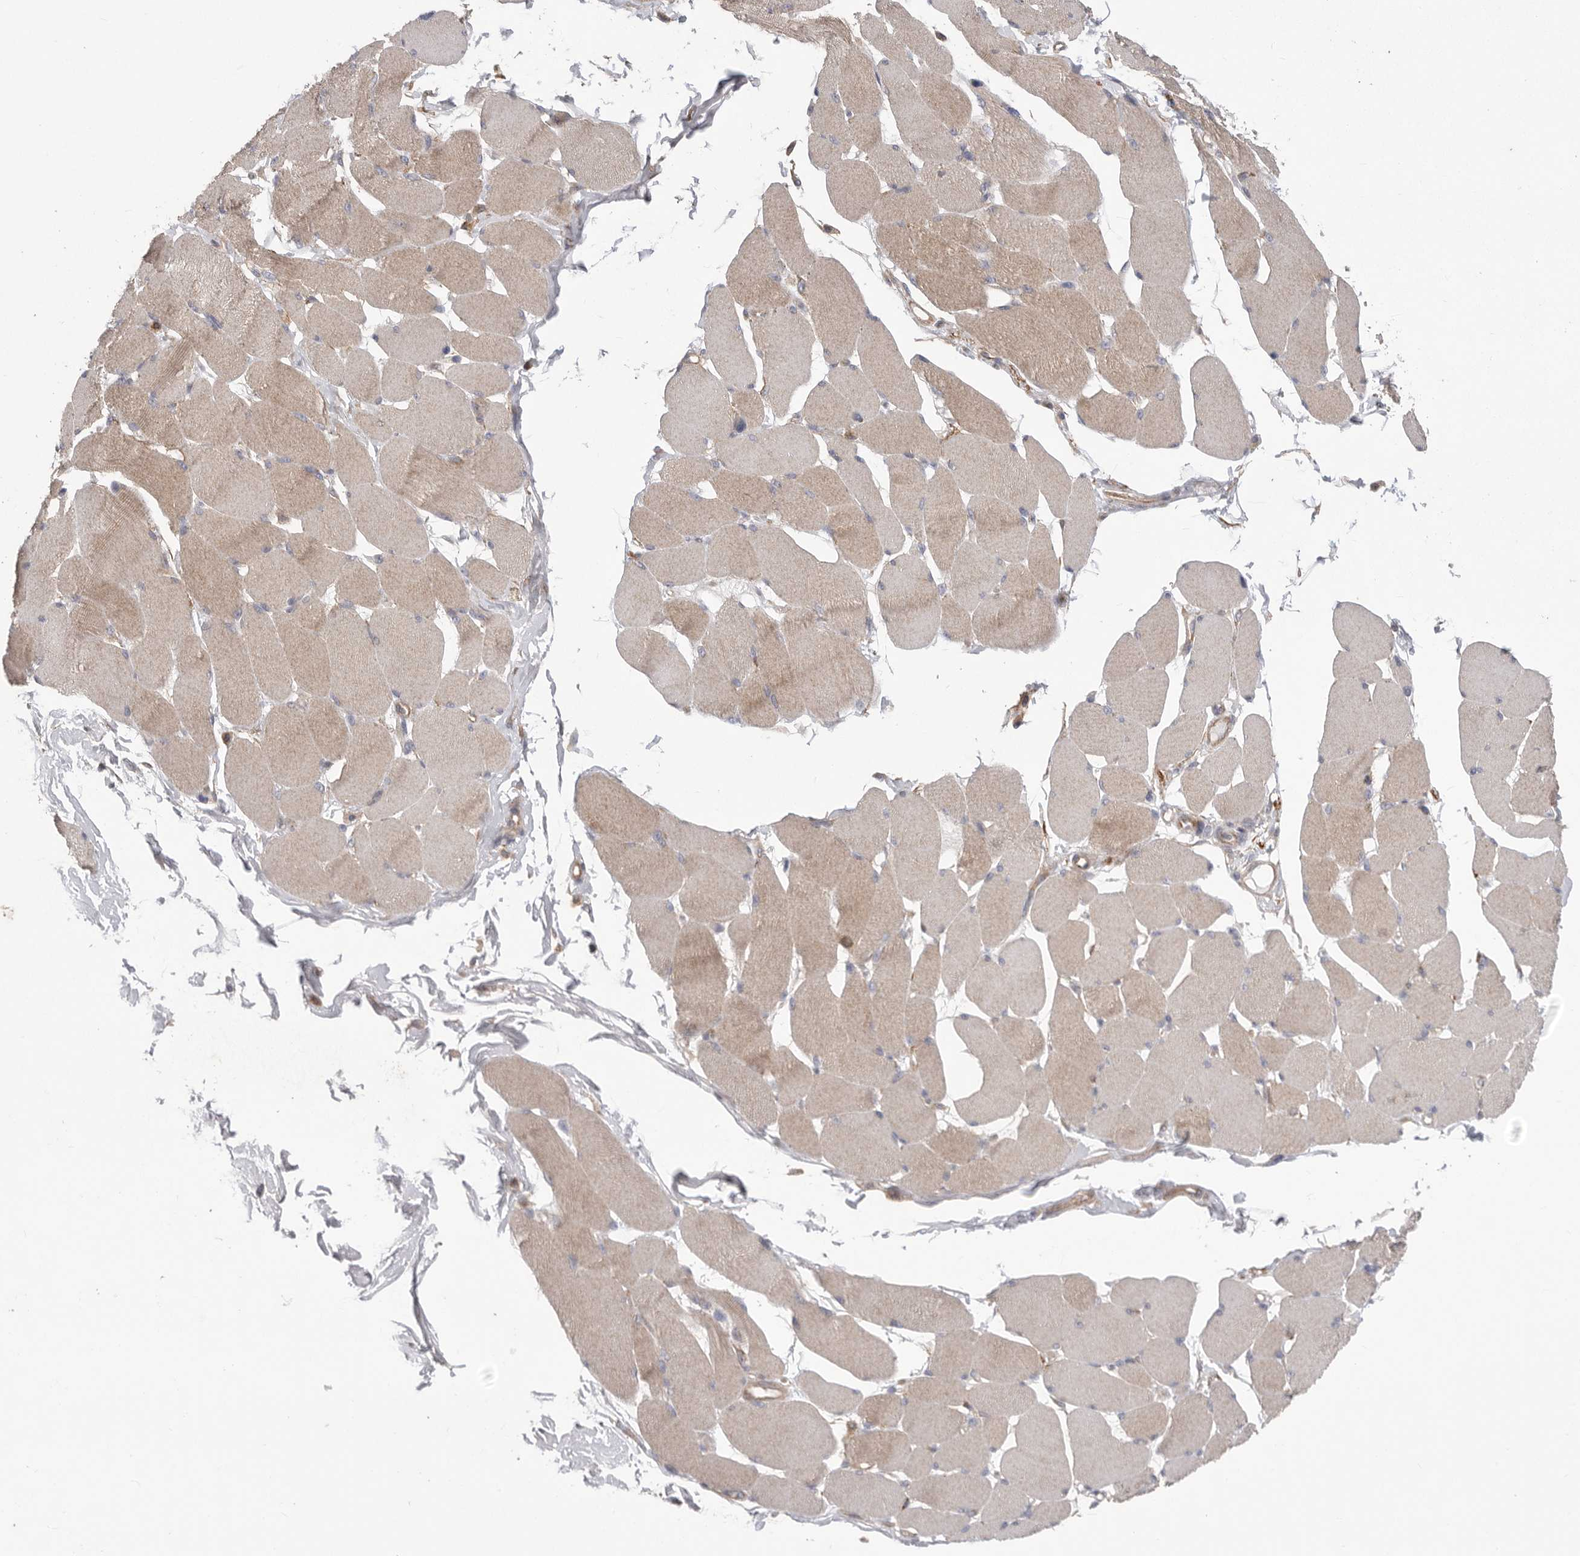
{"staining": {"intensity": "moderate", "quantity": "<25%", "location": "cytoplasmic/membranous"}, "tissue": "skeletal muscle", "cell_type": "Myocytes", "image_type": "normal", "snomed": [{"axis": "morphology", "description": "Normal tissue, NOS"}, {"axis": "topography", "description": "Skin"}, {"axis": "topography", "description": "Skeletal muscle"}], "caption": "A high-resolution histopathology image shows immunohistochemistry staining of normal skeletal muscle, which exhibits moderate cytoplasmic/membranous expression in about <25% of myocytes. (Stains: DAB in brown, nuclei in blue, Microscopy: brightfield microscopy at high magnification).", "gene": "SIGLEC10", "patient": {"sex": "male", "age": 83}}